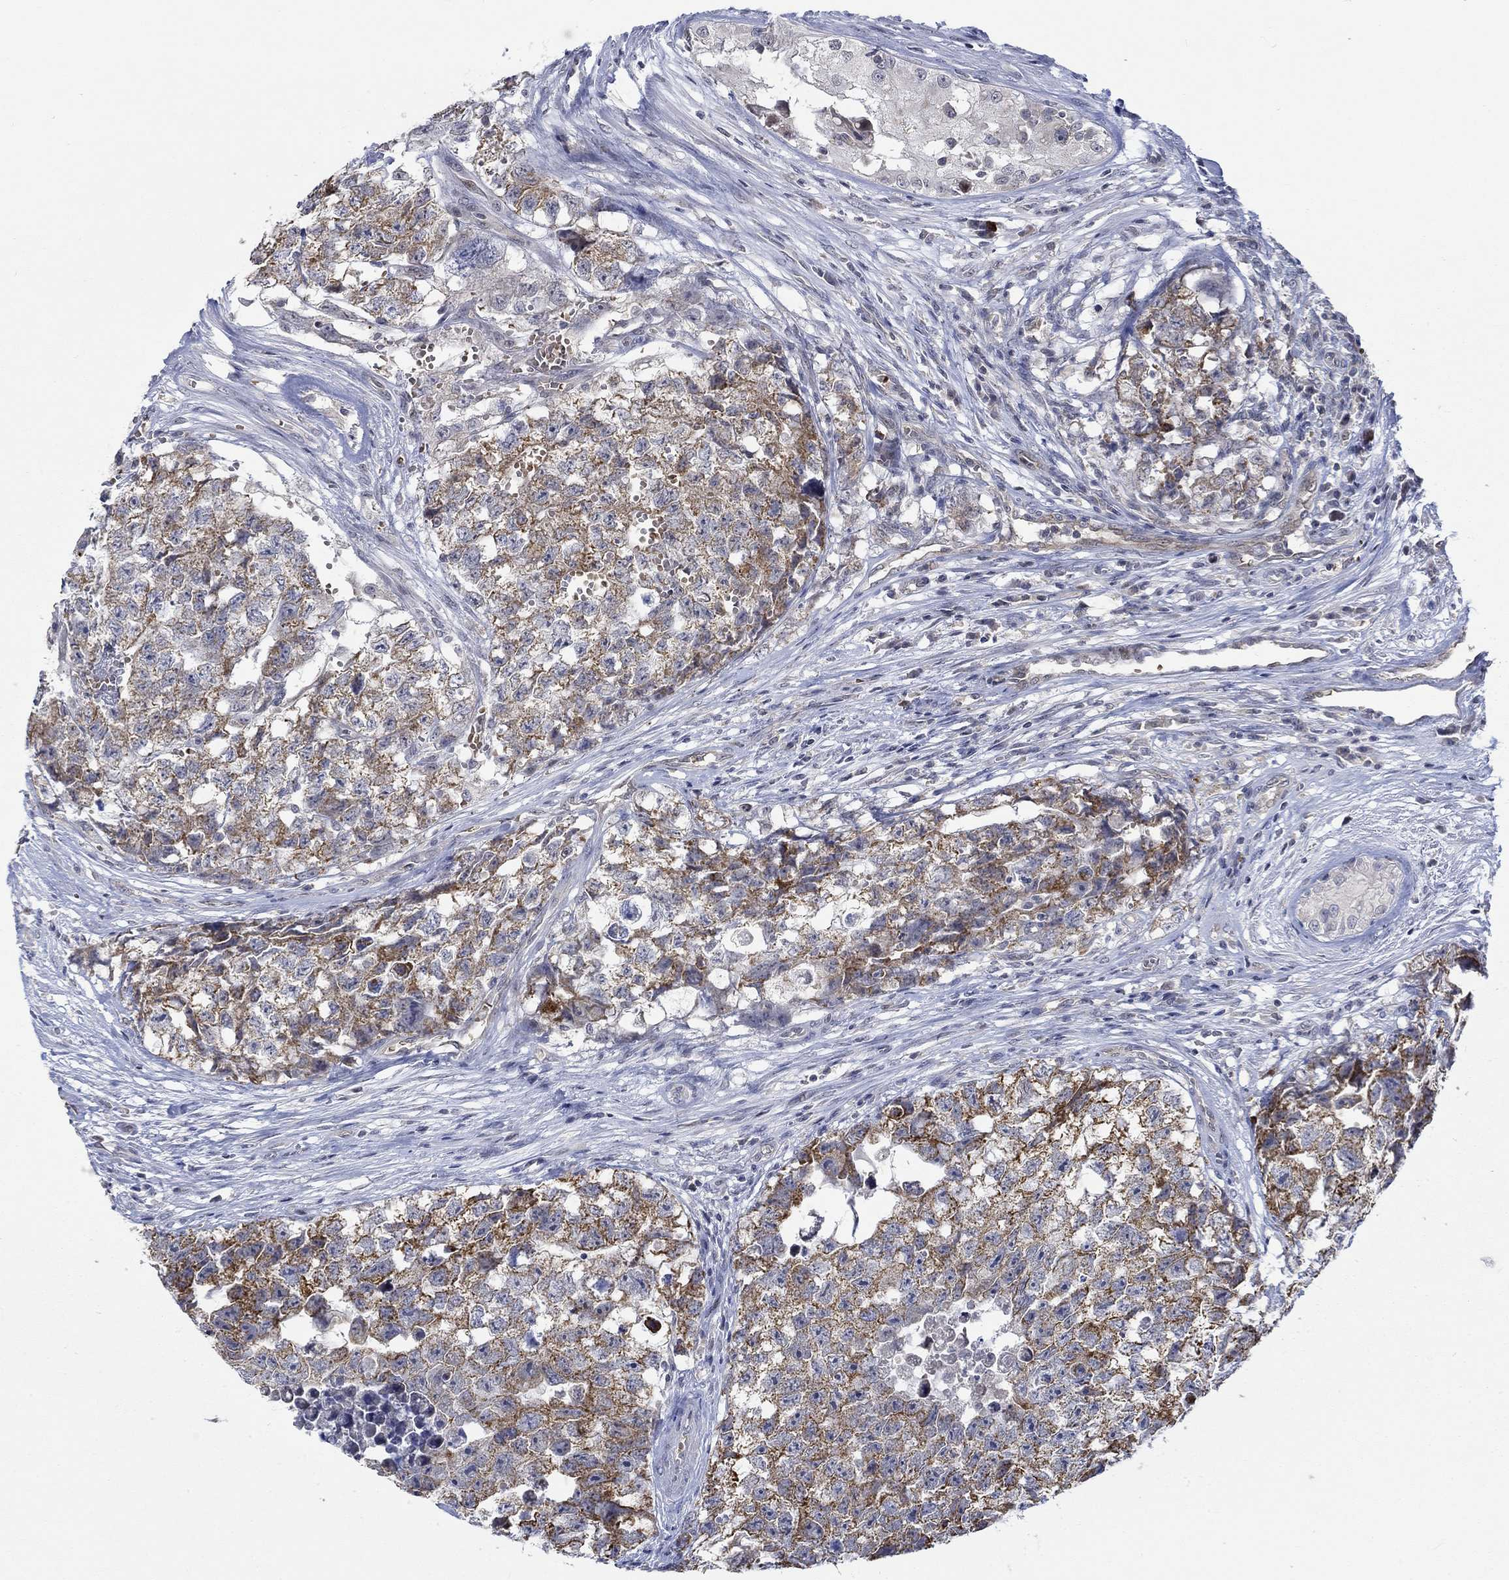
{"staining": {"intensity": "strong", "quantity": ">75%", "location": "cytoplasmic/membranous"}, "tissue": "testis cancer", "cell_type": "Tumor cells", "image_type": "cancer", "snomed": [{"axis": "morphology", "description": "Seminoma, NOS"}, {"axis": "morphology", "description": "Carcinoma, Embryonal, NOS"}, {"axis": "topography", "description": "Testis"}], "caption": "There is high levels of strong cytoplasmic/membranous expression in tumor cells of testis cancer, as demonstrated by immunohistochemical staining (brown color).", "gene": "WASF1", "patient": {"sex": "male", "age": 22}}